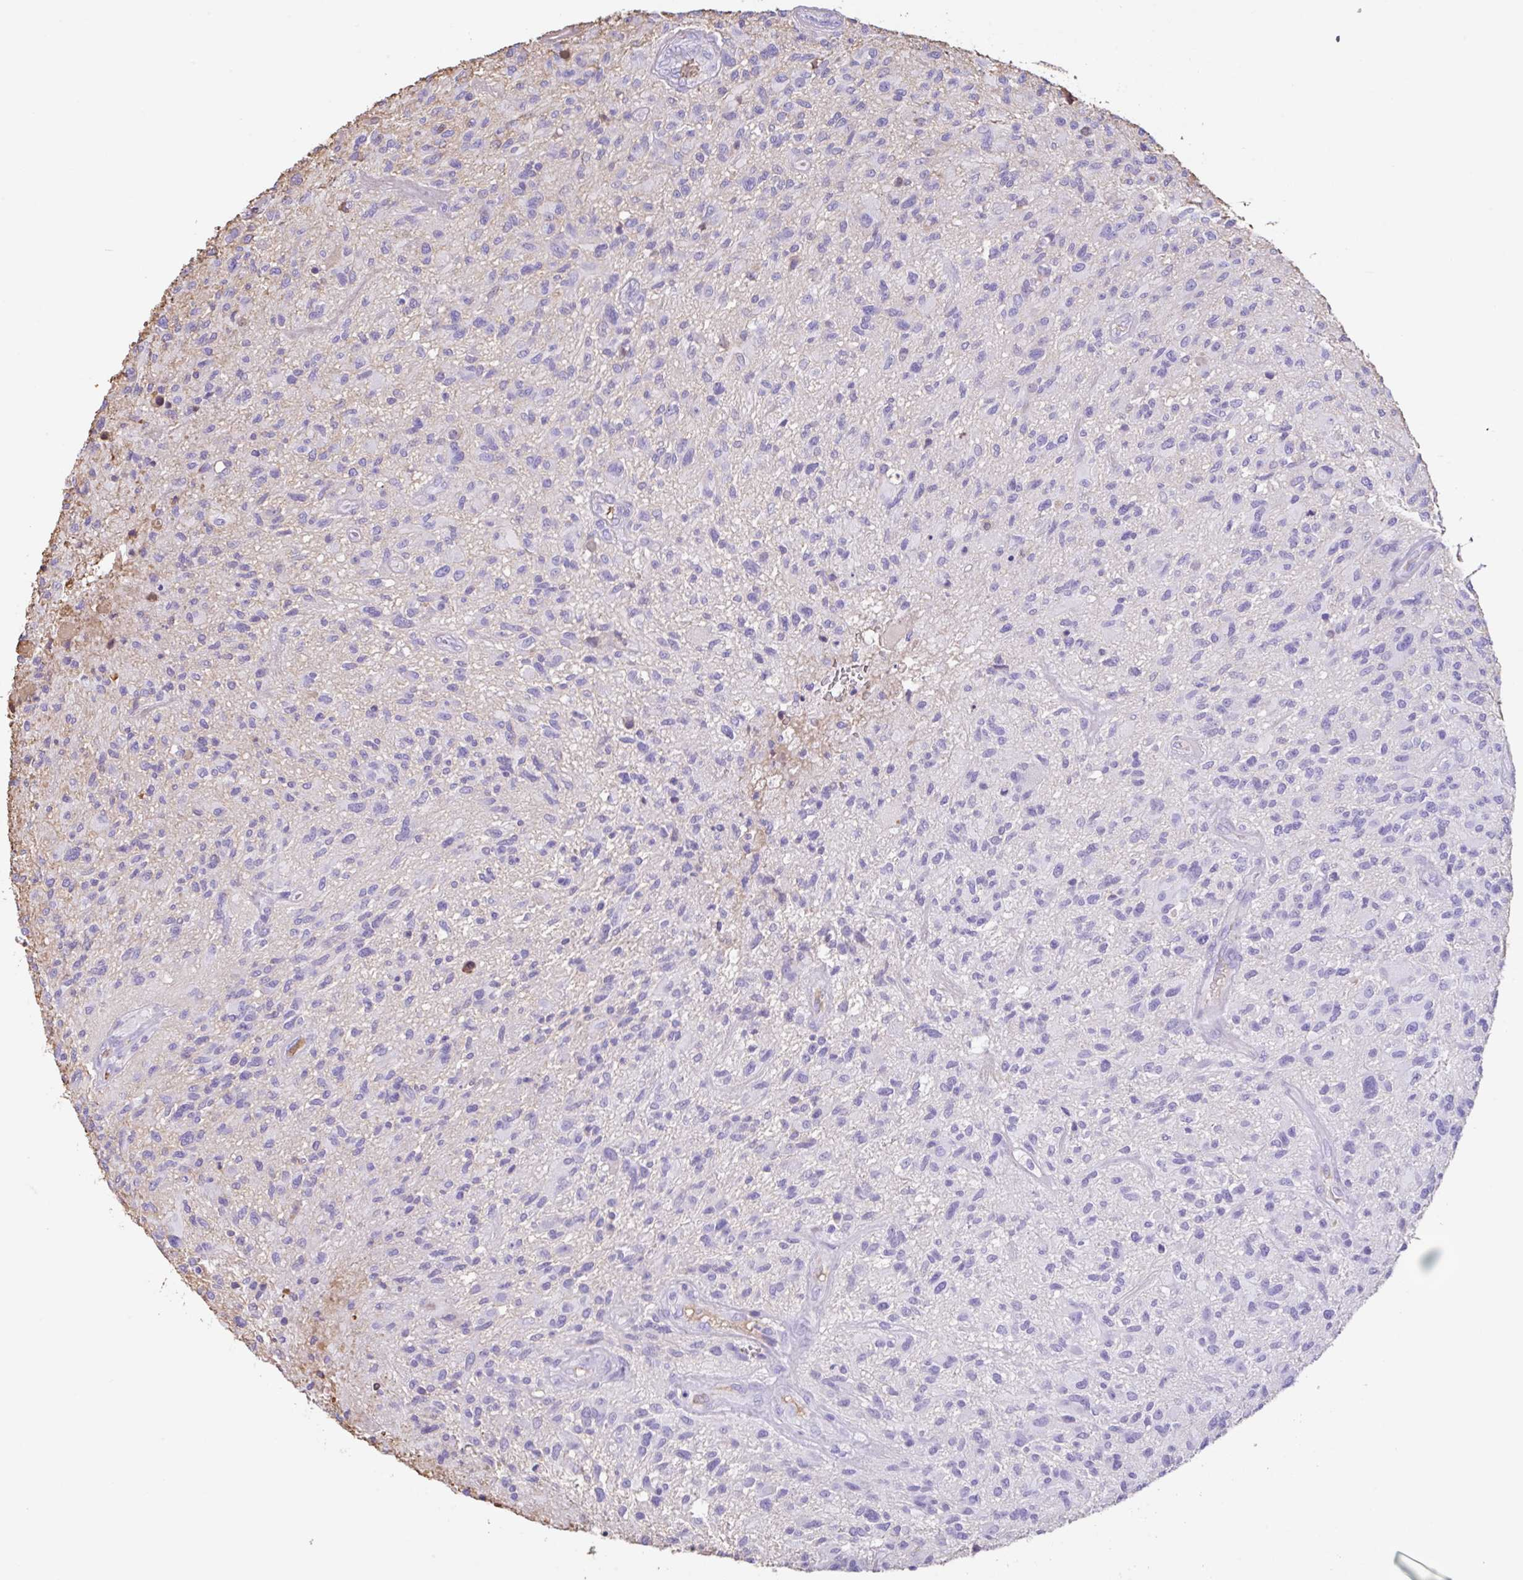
{"staining": {"intensity": "negative", "quantity": "none", "location": "none"}, "tissue": "glioma", "cell_type": "Tumor cells", "image_type": "cancer", "snomed": [{"axis": "morphology", "description": "Glioma, malignant, High grade"}, {"axis": "topography", "description": "Brain"}], "caption": "This is a image of immunohistochemistry (IHC) staining of glioma, which shows no positivity in tumor cells.", "gene": "HOXC12", "patient": {"sex": "male", "age": 47}}